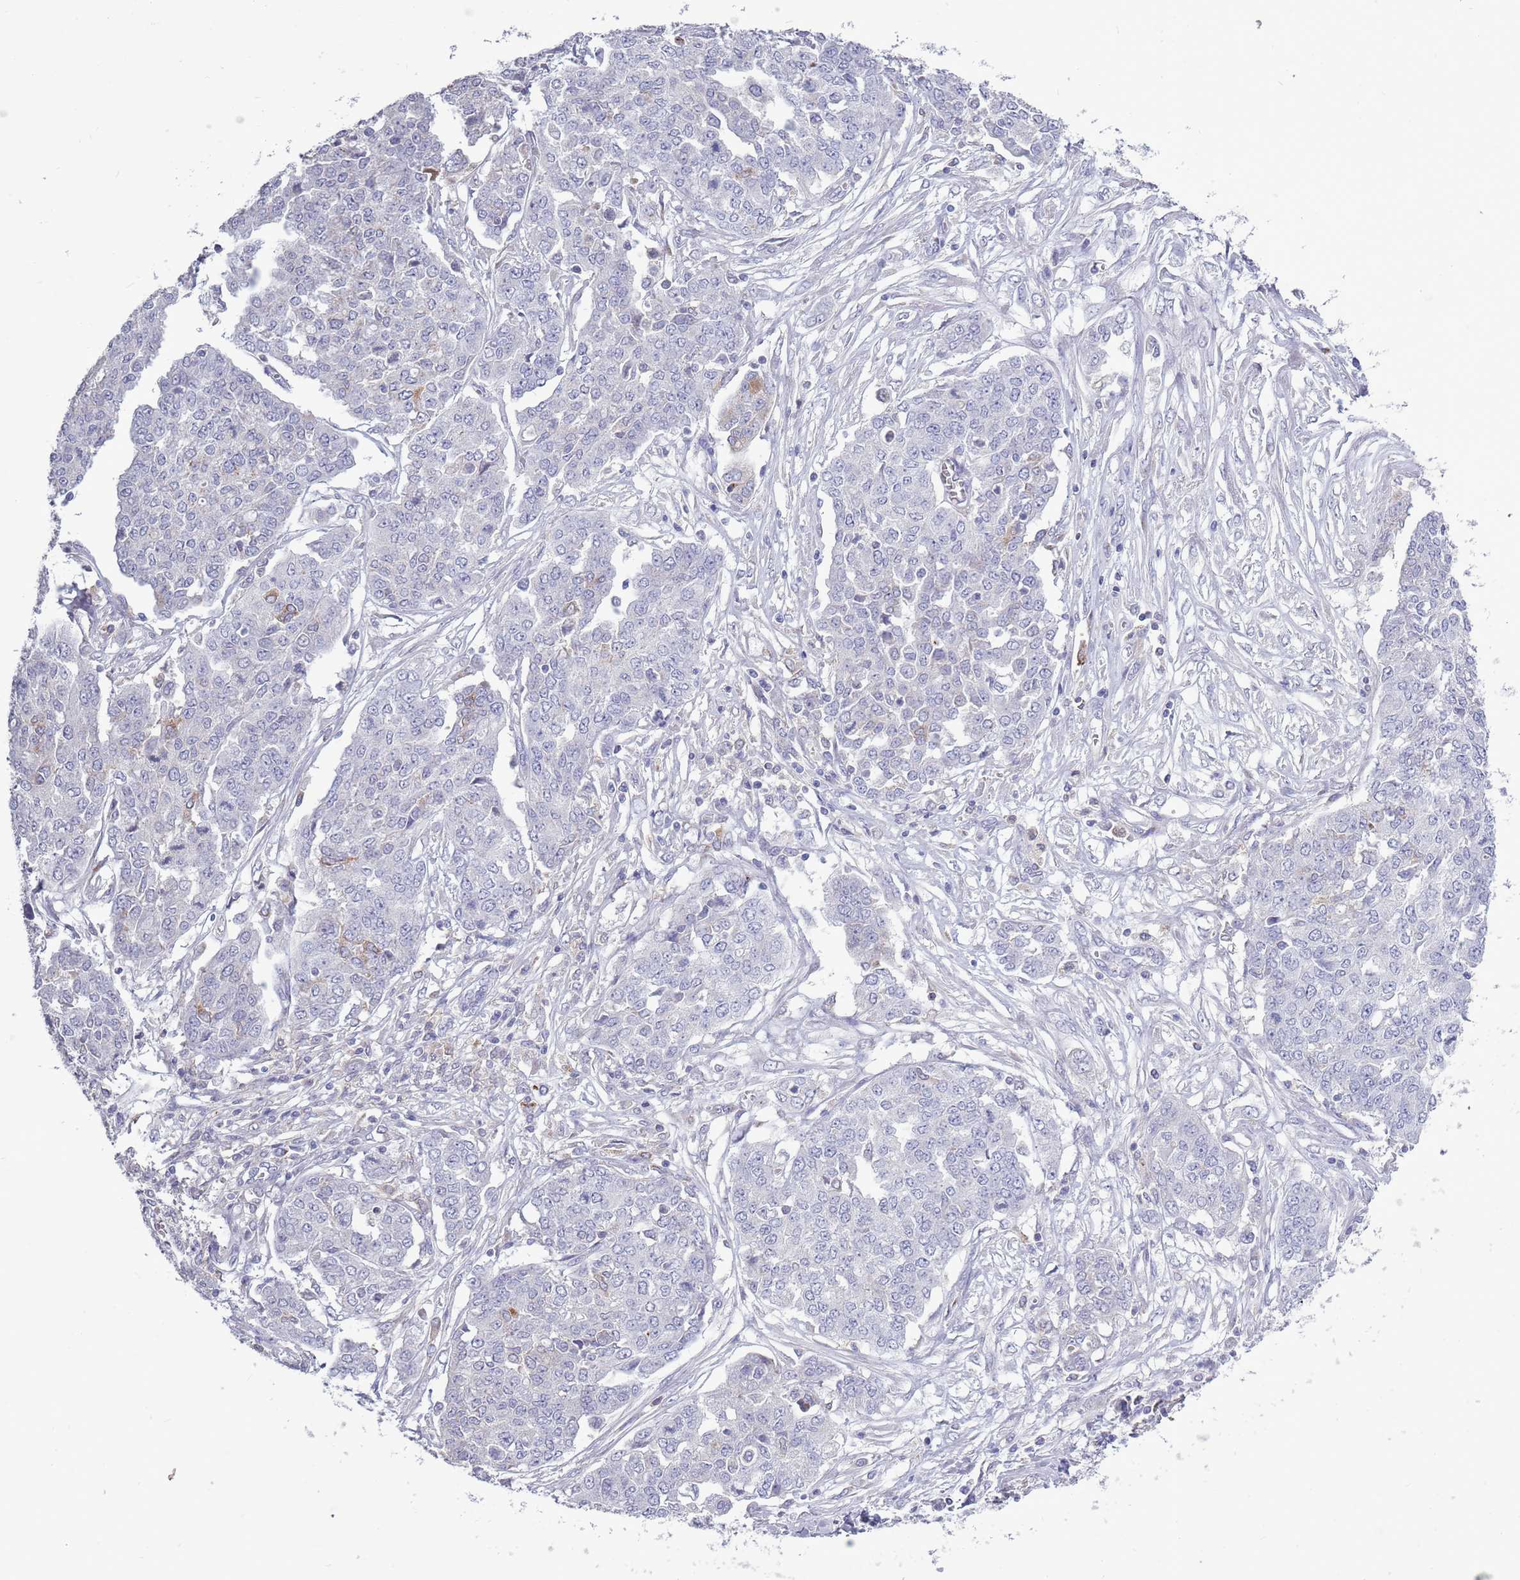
{"staining": {"intensity": "negative", "quantity": "none", "location": "none"}, "tissue": "ovarian cancer", "cell_type": "Tumor cells", "image_type": "cancer", "snomed": [{"axis": "morphology", "description": "Cystadenocarcinoma, serous, NOS"}, {"axis": "topography", "description": "Soft tissue"}, {"axis": "topography", "description": "Ovary"}], "caption": "There is no significant positivity in tumor cells of ovarian serous cystadenocarcinoma.", "gene": "ACSBG1", "patient": {"sex": "female", "age": 57}}